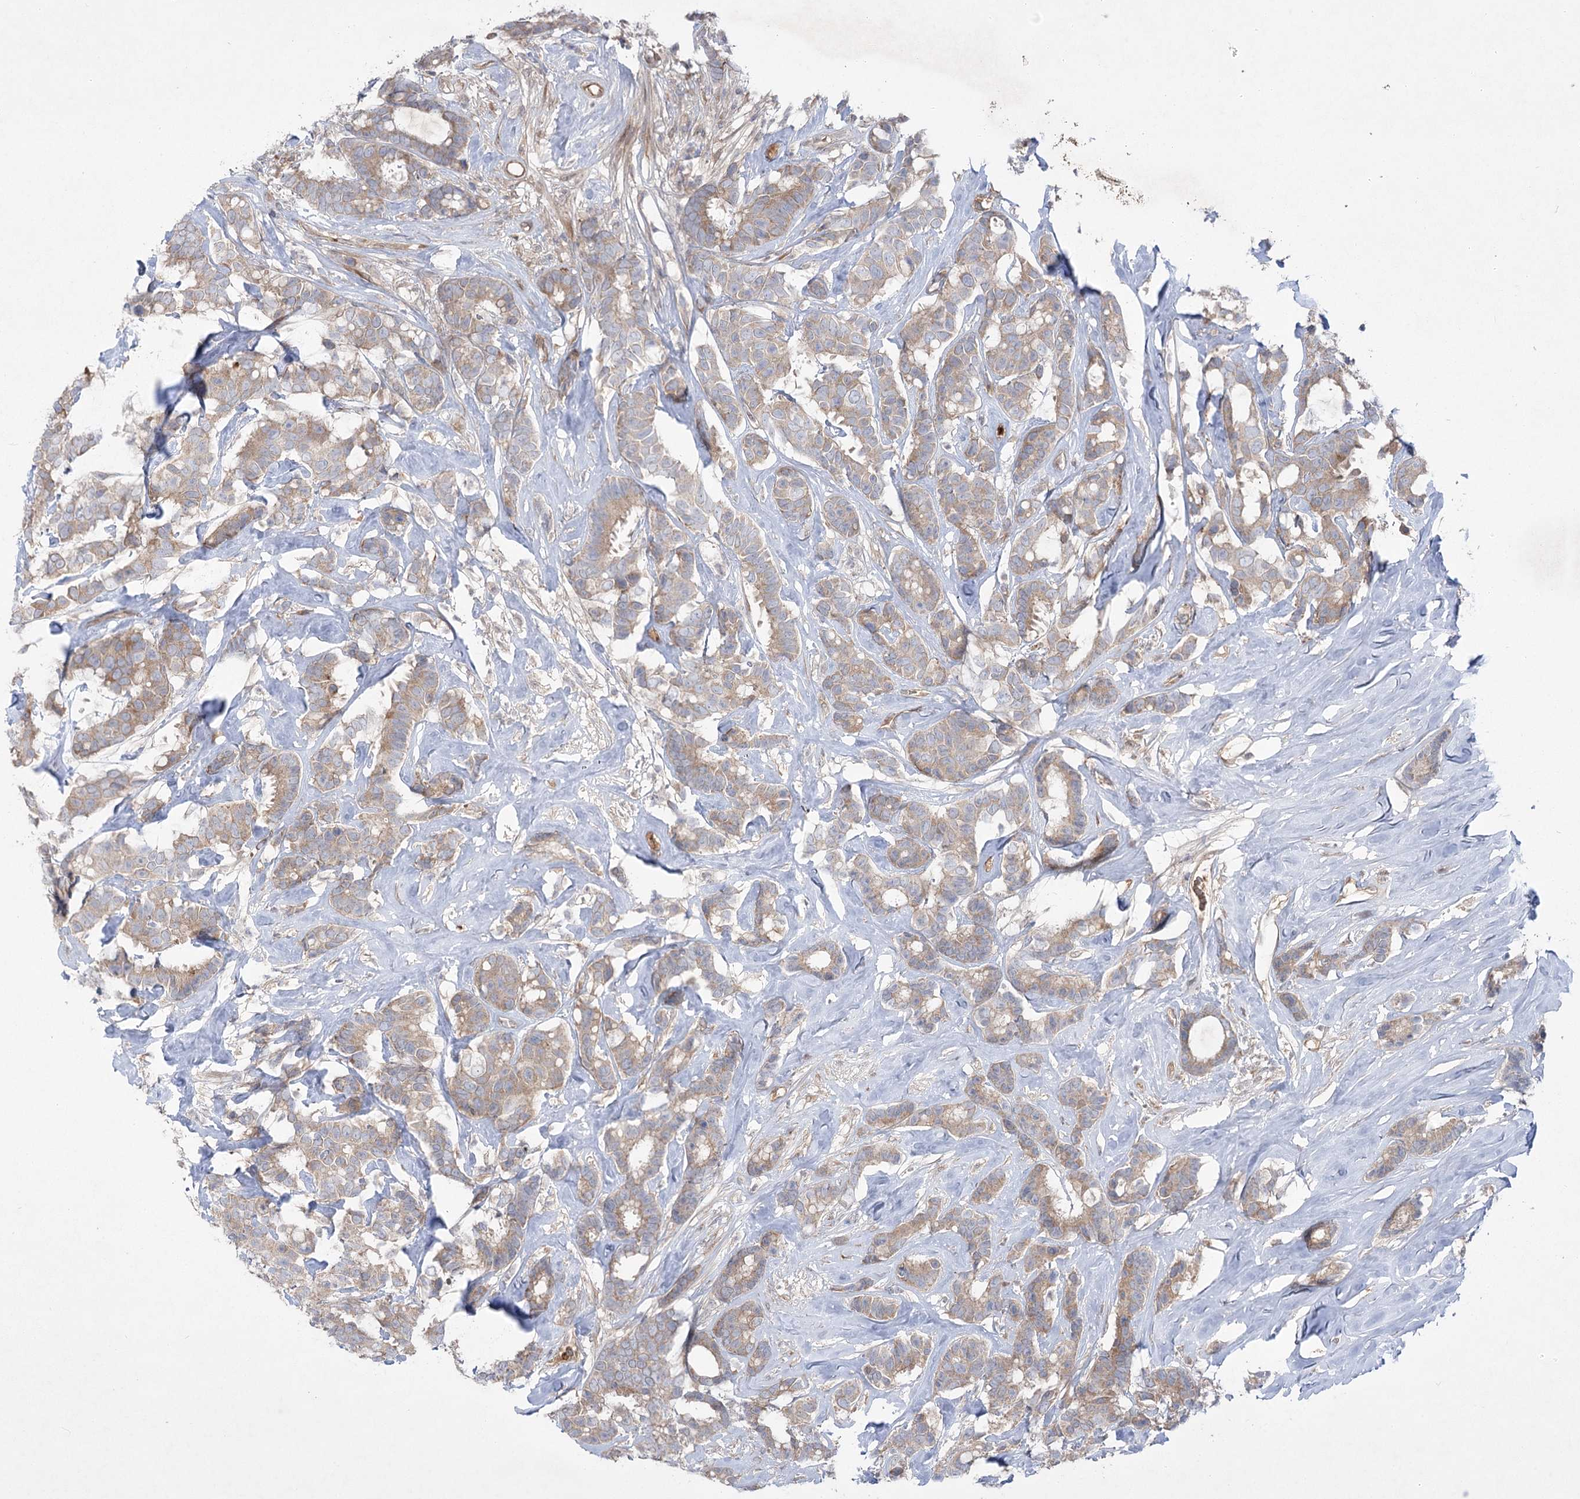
{"staining": {"intensity": "weak", "quantity": "25%-75%", "location": "cytoplasmic/membranous"}, "tissue": "breast cancer", "cell_type": "Tumor cells", "image_type": "cancer", "snomed": [{"axis": "morphology", "description": "Duct carcinoma"}, {"axis": "topography", "description": "Breast"}], "caption": "High-magnification brightfield microscopy of breast cancer stained with DAB (3,3'-diaminobenzidine) (brown) and counterstained with hematoxylin (blue). tumor cells exhibit weak cytoplasmic/membranous expression is identified in approximately25%-75% of cells. (DAB (3,3'-diaminobenzidine) = brown stain, brightfield microscopy at high magnification).", "gene": "PLEKHA5", "patient": {"sex": "female", "age": 87}}